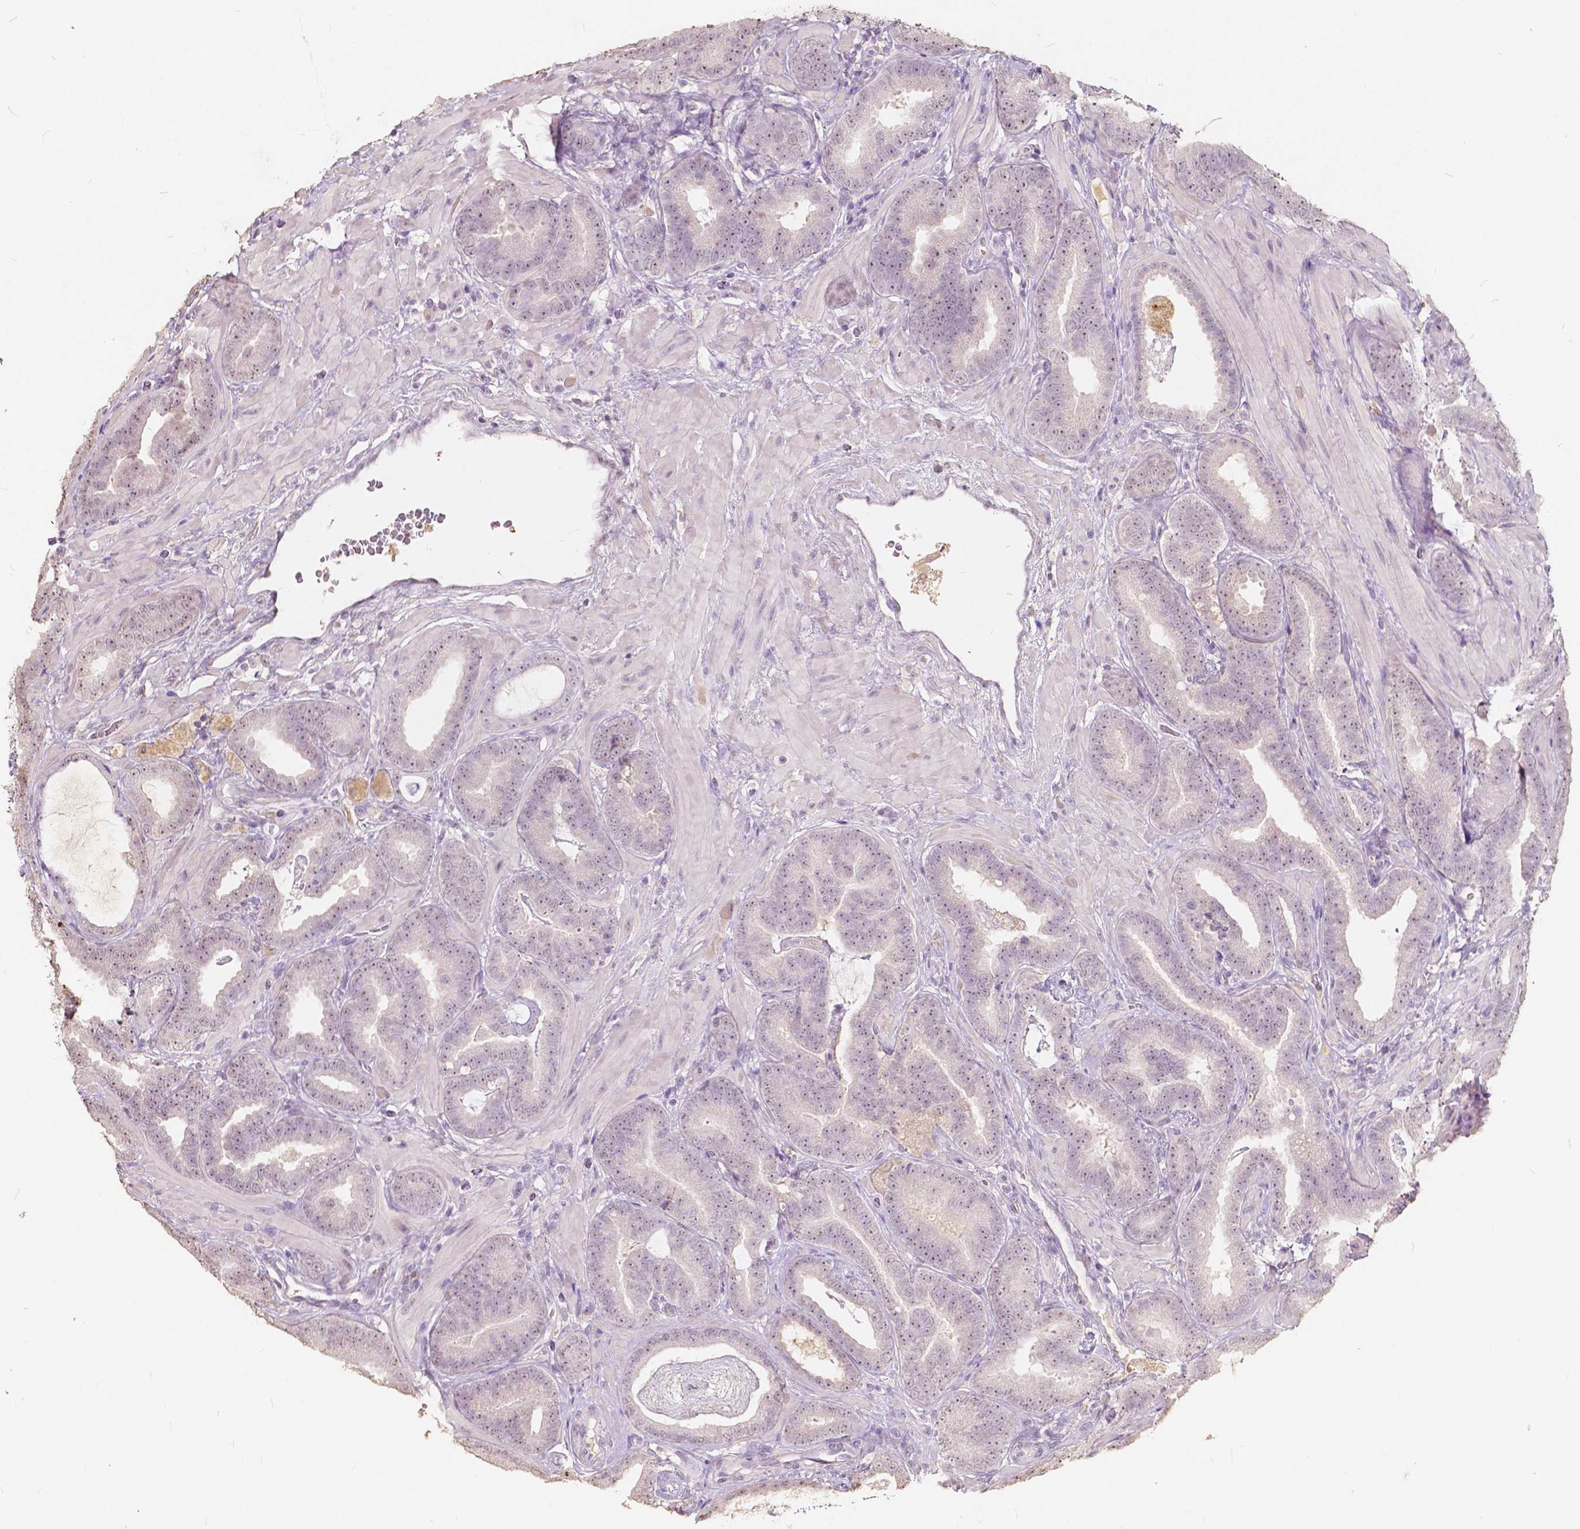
{"staining": {"intensity": "weak", "quantity": "25%-75%", "location": "nuclear"}, "tissue": "prostate cancer", "cell_type": "Tumor cells", "image_type": "cancer", "snomed": [{"axis": "morphology", "description": "Adenocarcinoma, Low grade"}, {"axis": "topography", "description": "Prostate"}], "caption": "Immunohistochemical staining of human adenocarcinoma (low-grade) (prostate) demonstrates low levels of weak nuclear protein positivity in about 25%-75% of tumor cells.", "gene": "SOX15", "patient": {"sex": "male", "age": 63}}